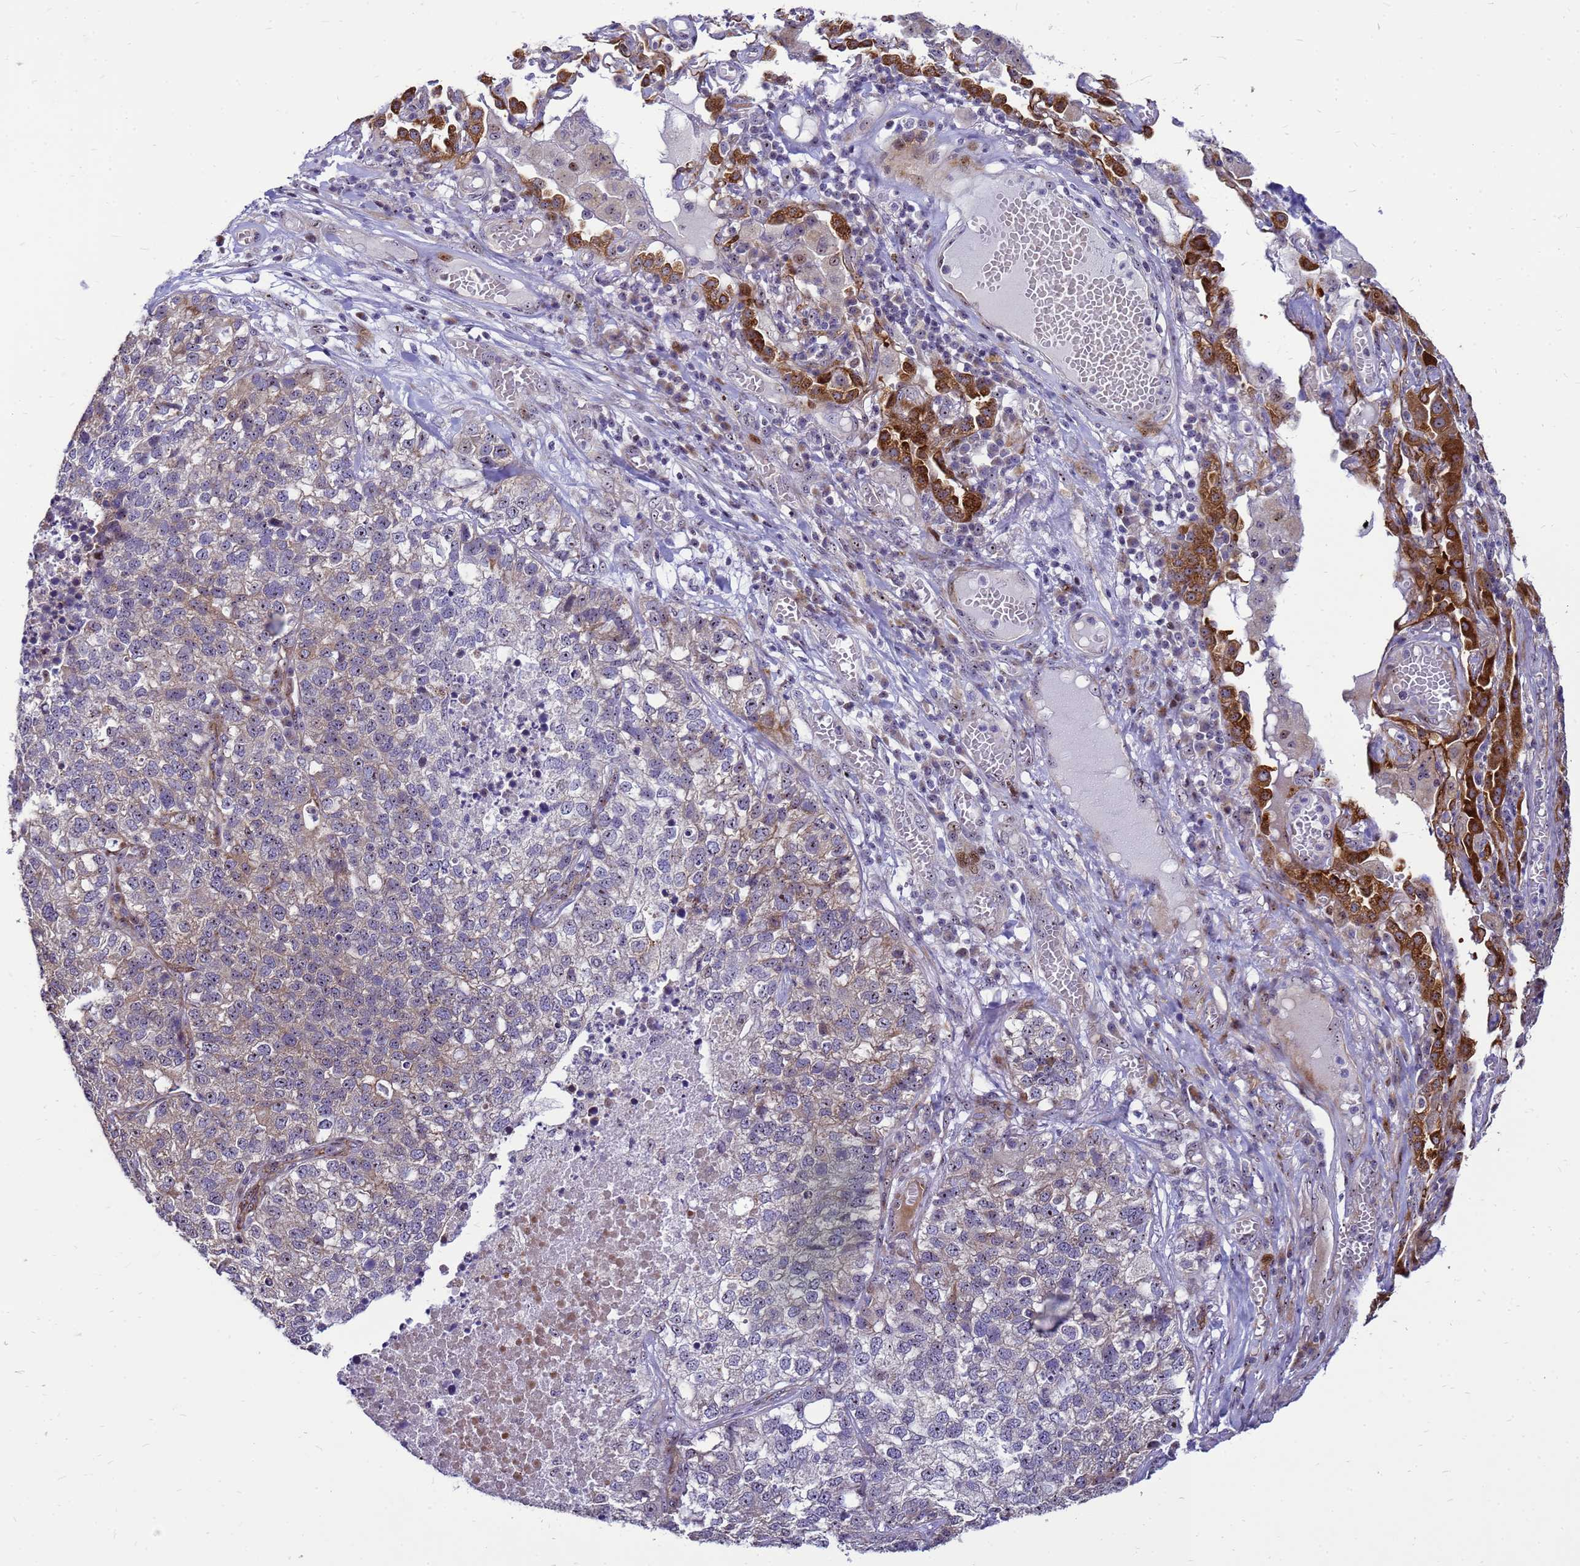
{"staining": {"intensity": "weak", "quantity": "<25%", "location": "cytoplasmic/membranous"}, "tissue": "lung cancer", "cell_type": "Tumor cells", "image_type": "cancer", "snomed": [{"axis": "morphology", "description": "Adenocarcinoma, NOS"}, {"axis": "topography", "description": "Lung"}], "caption": "Immunohistochemistry (IHC) of human lung cancer displays no positivity in tumor cells.", "gene": "RSPO1", "patient": {"sex": "male", "age": 49}}